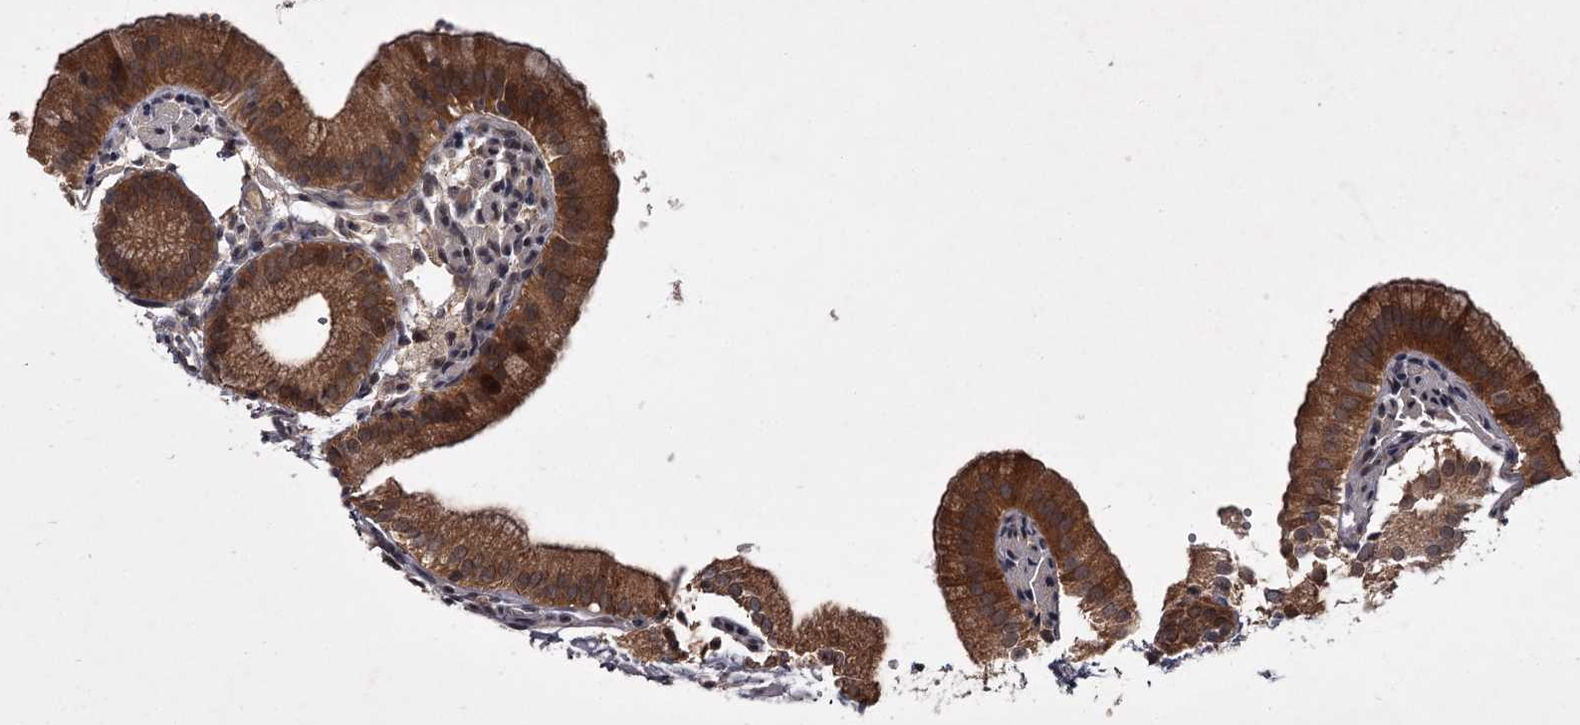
{"staining": {"intensity": "strong", "quantity": ">75%", "location": "cytoplasmic/membranous"}, "tissue": "gallbladder", "cell_type": "Glandular cells", "image_type": "normal", "snomed": [{"axis": "morphology", "description": "Normal tissue, NOS"}, {"axis": "topography", "description": "Gallbladder"}], "caption": "DAB immunohistochemical staining of benign gallbladder displays strong cytoplasmic/membranous protein expression in about >75% of glandular cells.", "gene": "TBC1D23", "patient": {"sex": "male", "age": 55}}